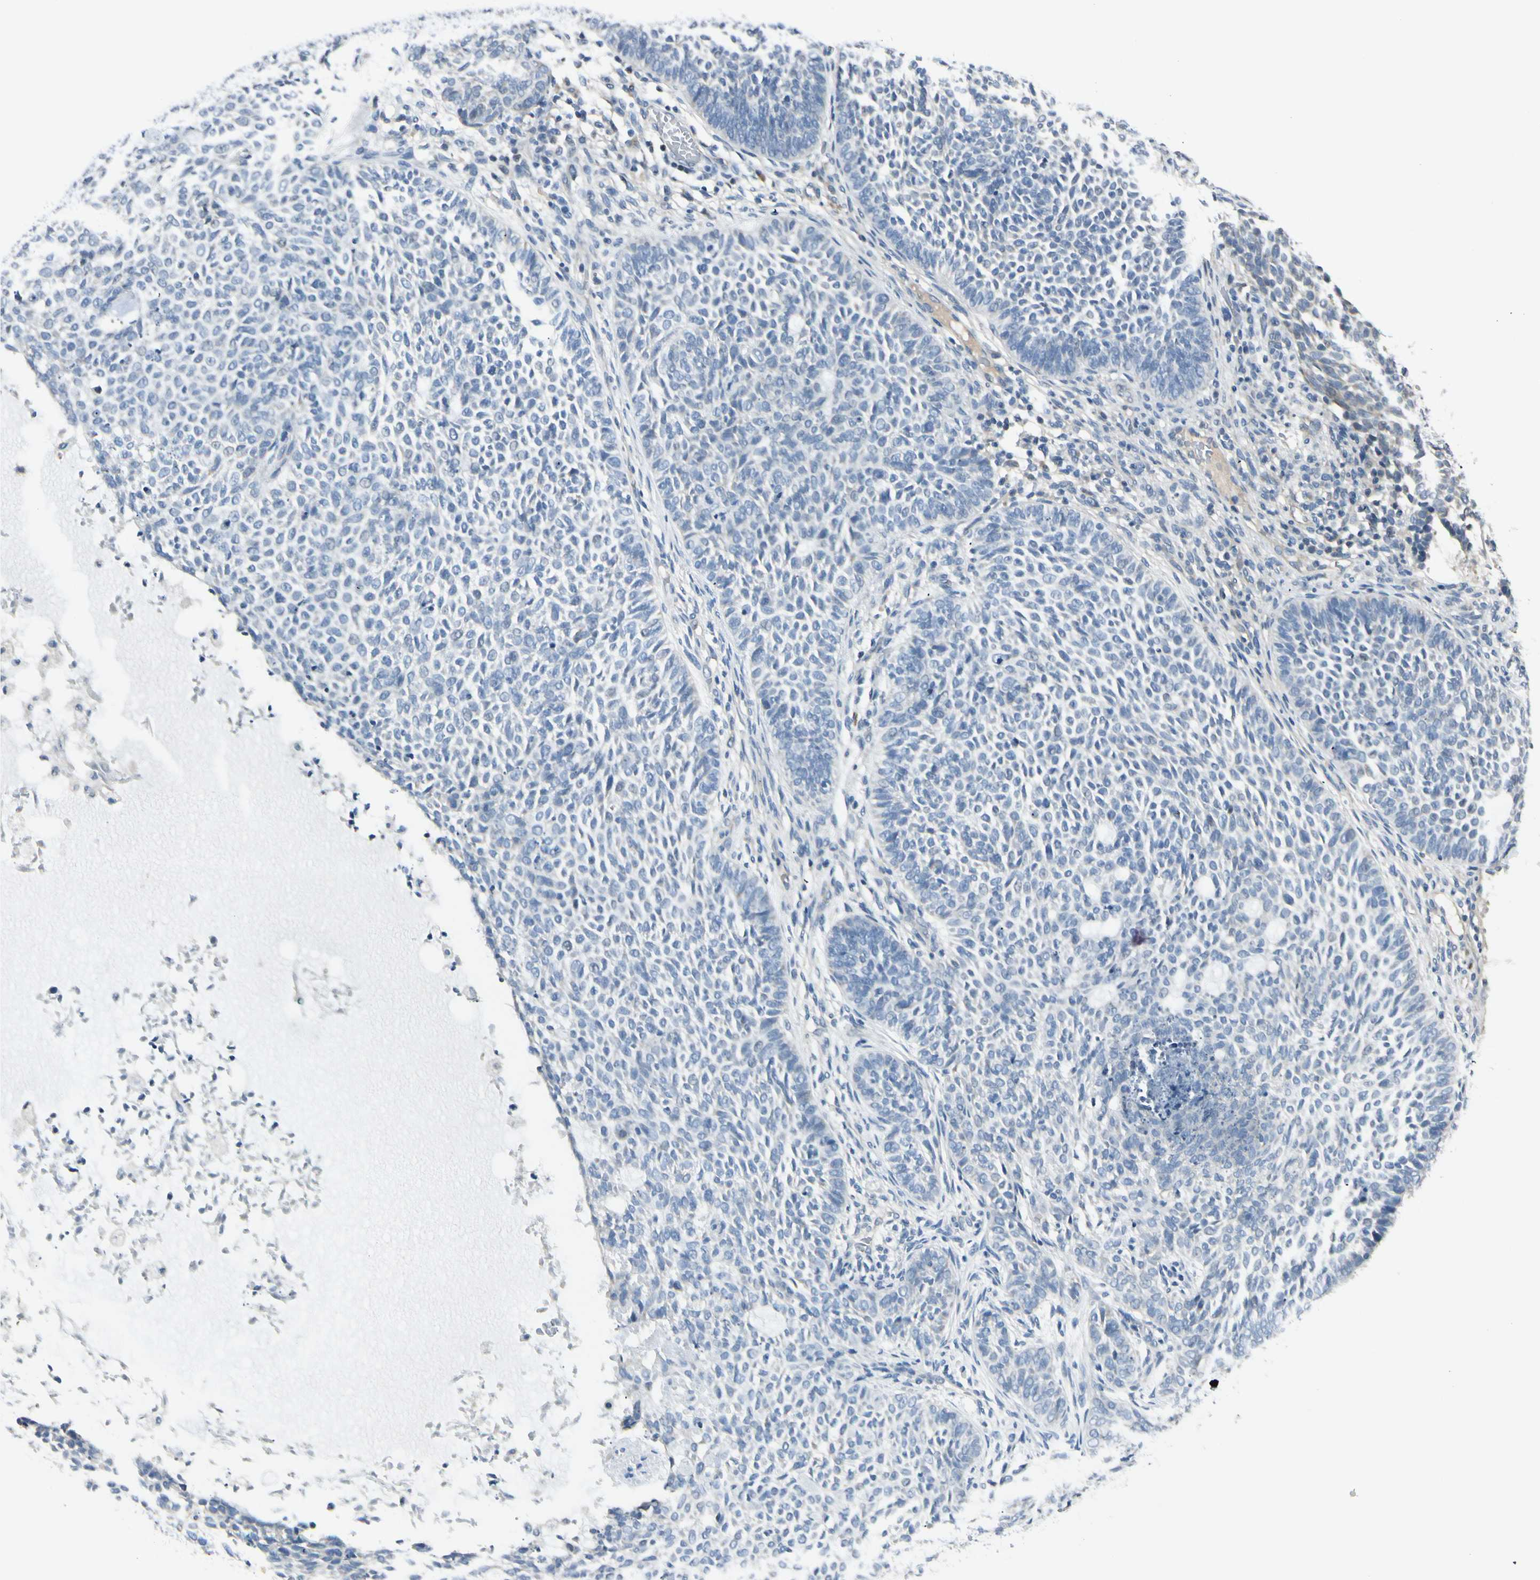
{"staining": {"intensity": "negative", "quantity": "none", "location": "none"}, "tissue": "skin cancer", "cell_type": "Tumor cells", "image_type": "cancer", "snomed": [{"axis": "morphology", "description": "Basal cell carcinoma"}, {"axis": "topography", "description": "Skin"}], "caption": "Skin cancer (basal cell carcinoma) was stained to show a protein in brown. There is no significant expression in tumor cells.", "gene": "CYP2E1", "patient": {"sex": "male", "age": 87}}